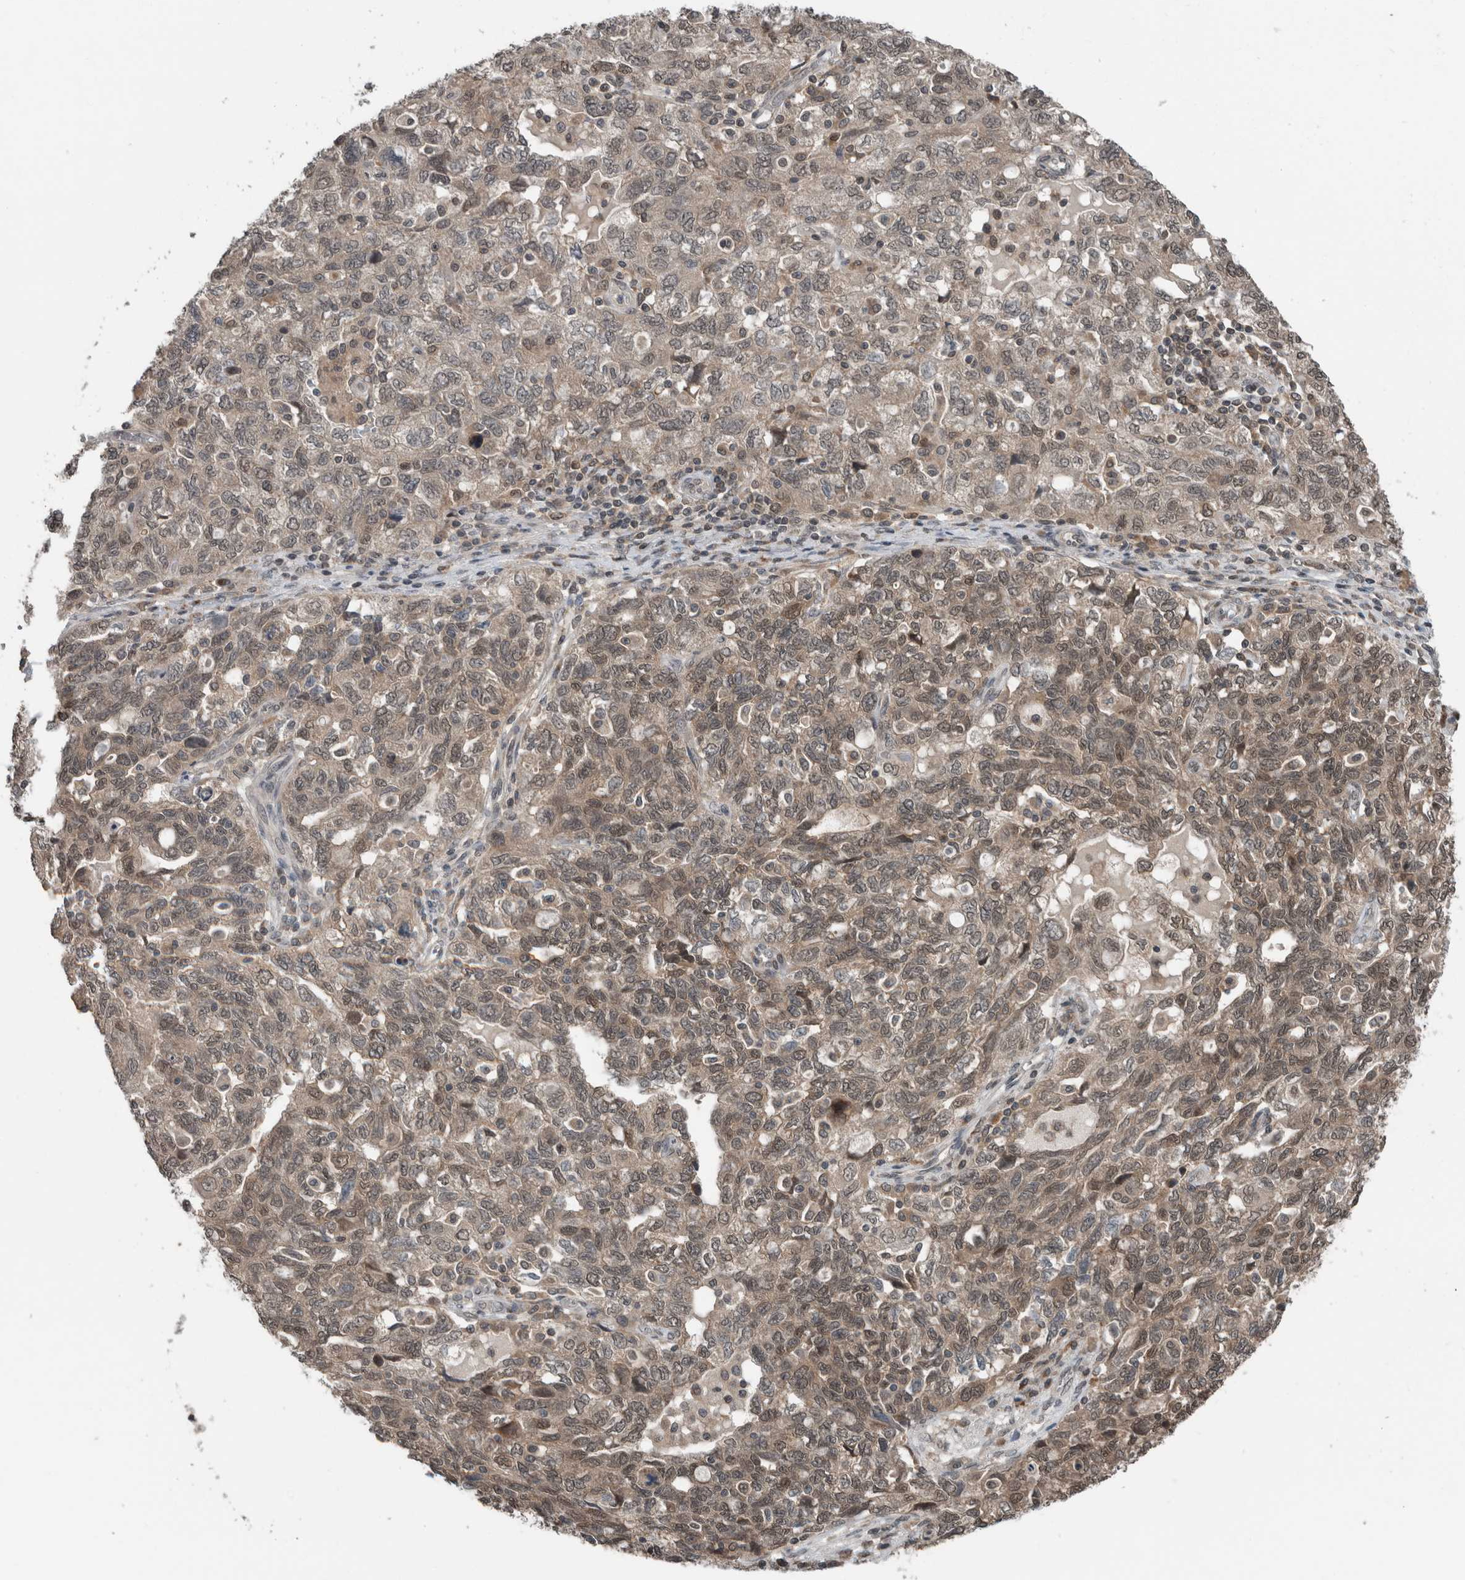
{"staining": {"intensity": "weak", "quantity": "25%-75%", "location": "cytoplasmic/membranous,nuclear"}, "tissue": "ovarian cancer", "cell_type": "Tumor cells", "image_type": "cancer", "snomed": [{"axis": "morphology", "description": "Carcinoma, NOS"}, {"axis": "morphology", "description": "Cystadenocarcinoma, serous, NOS"}, {"axis": "topography", "description": "Ovary"}], "caption": "Ovarian cancer stained with DAB immunohistochemistry shows low levels of weak cytoplasmic/membranous and nuclear positivity in approximately 25%-75% of tumor cells.", "gene": "SPAG7", "patient": {"sex": "female", "age": 69}}